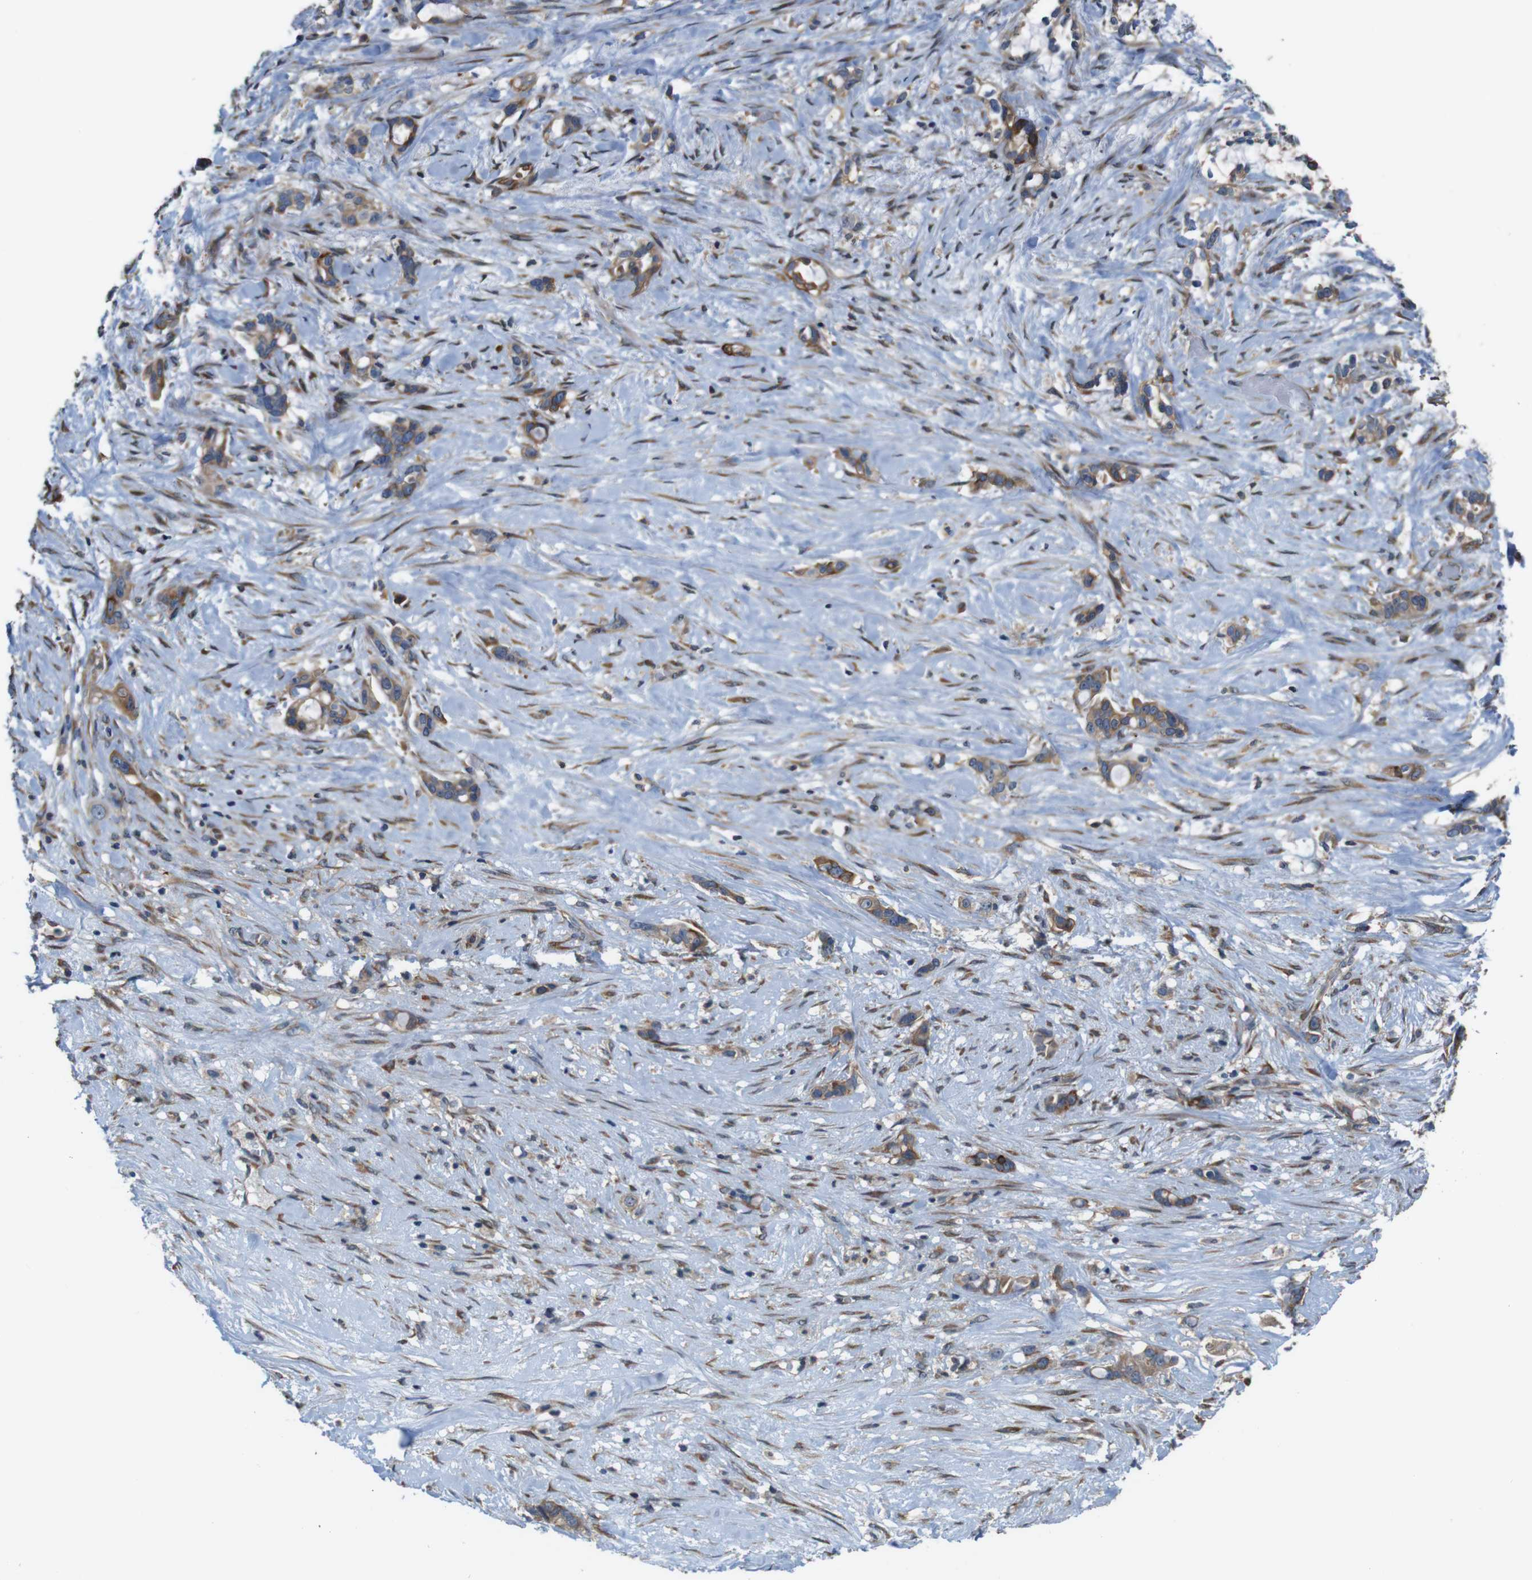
{"staining": {"intensity": "moderate", "quantity": ">75%", "location": "cytoplasmic/membranous"}, "tissue": "liver cancer", "cell_type": "Tumor cells", "image_type": "cancer", "snomed": [{"axis": "morphology", "description": "Cholangiocarcinoma"}, {"axis": "topography", "description": "Liver"}], "caption": "The immunohistochemical stain labels moderate cytoplasmic/membranous expression in tumor cells of liver cholangiocarcinoma tissue. (Brightfield microscopy of DAB IHC at high magnification).", "gene": "PCOLCE2", "patient": {"sex": "female", "age": 65}}